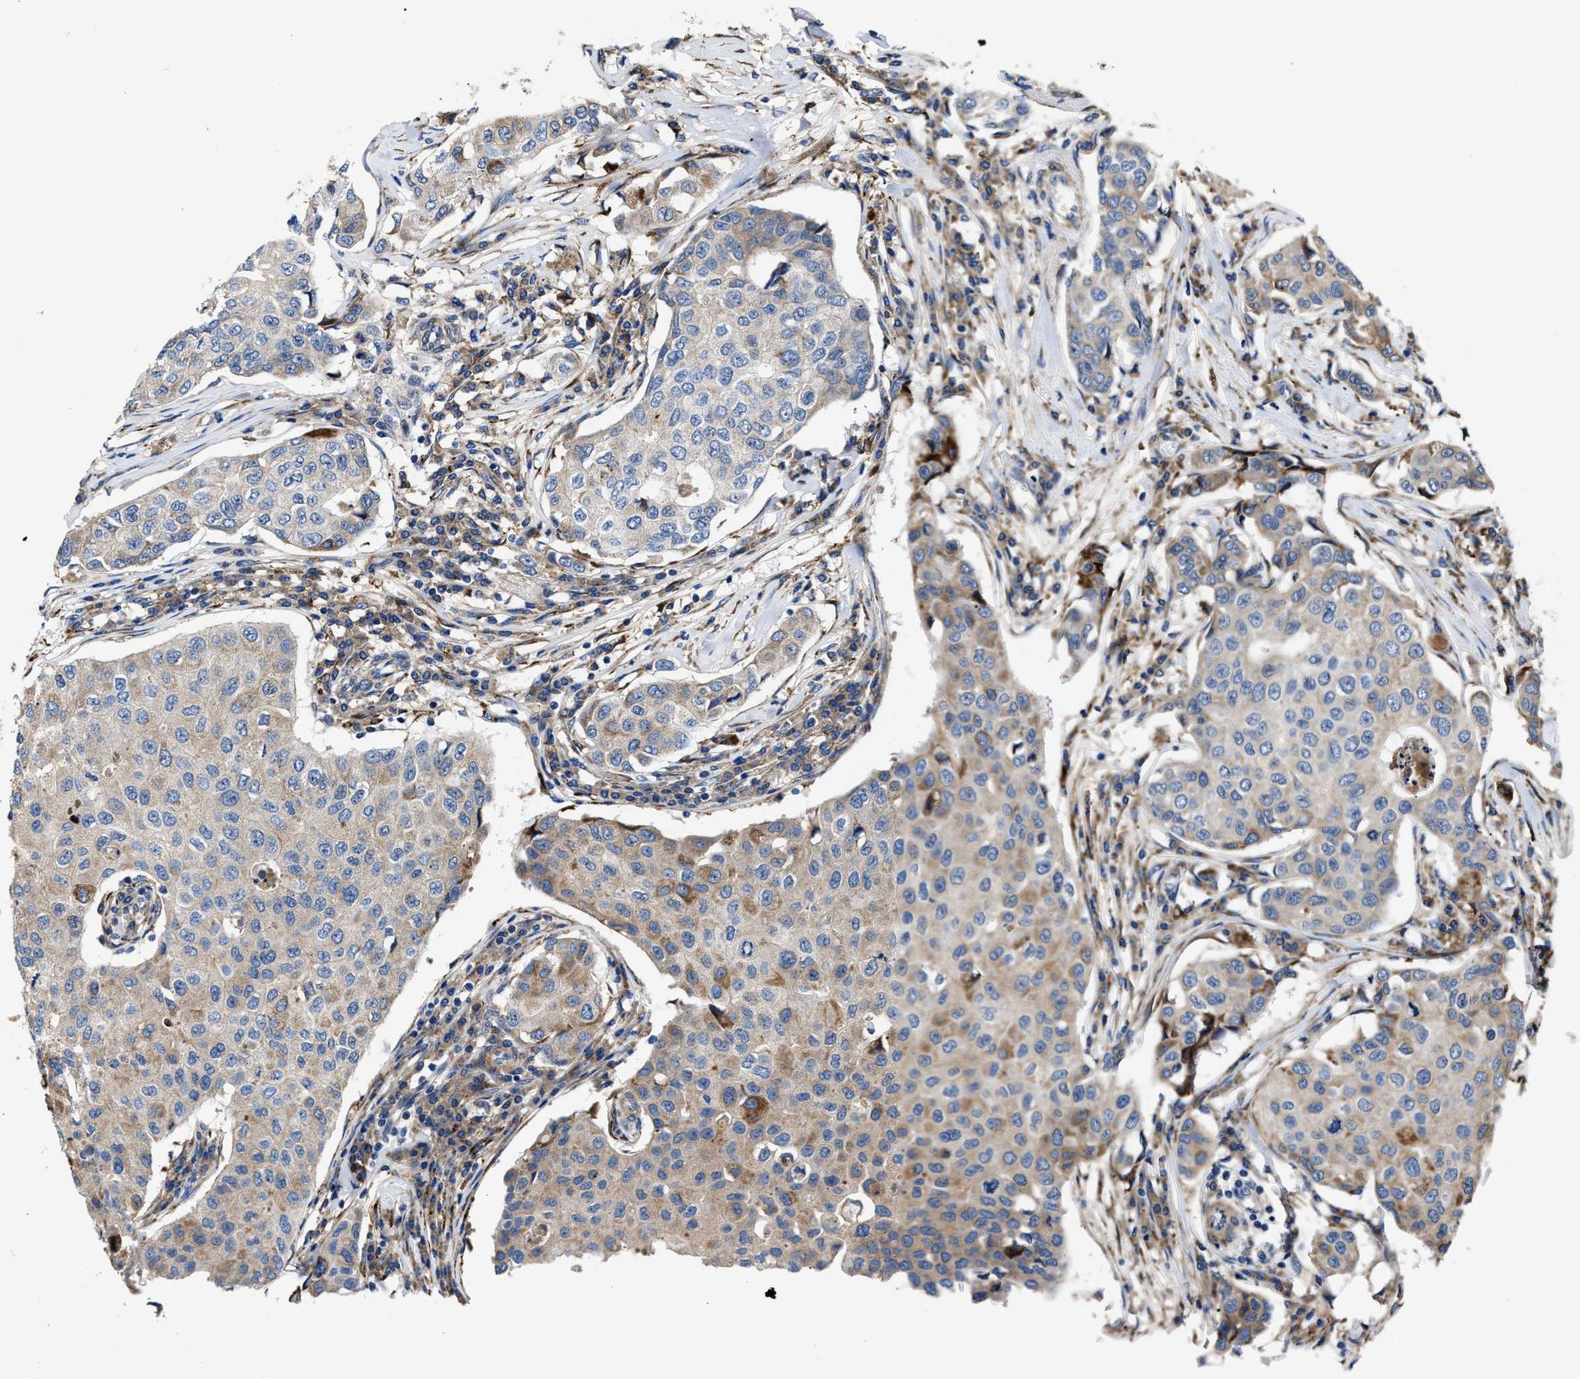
{"staining": {"intensity": "moderate", "quantity": "<25%", "location": "cytoplasmic/membranous"}, "tissue": "breast cancer", "cell_type": "Tumor cells", "image_type": "cancer", "snomed": [{"axis": "morphology", "description": "Duct carcinoma"}, {"axis": "topography", "description": "Breast"}], "caption": "Tumor cells reveal low levels of moderate cytoplasmic/membranous positivity in about <25% of cells in breast cancer.", "gene": "SLC12A2", "patient": {"sex": "female", "age": 80}}